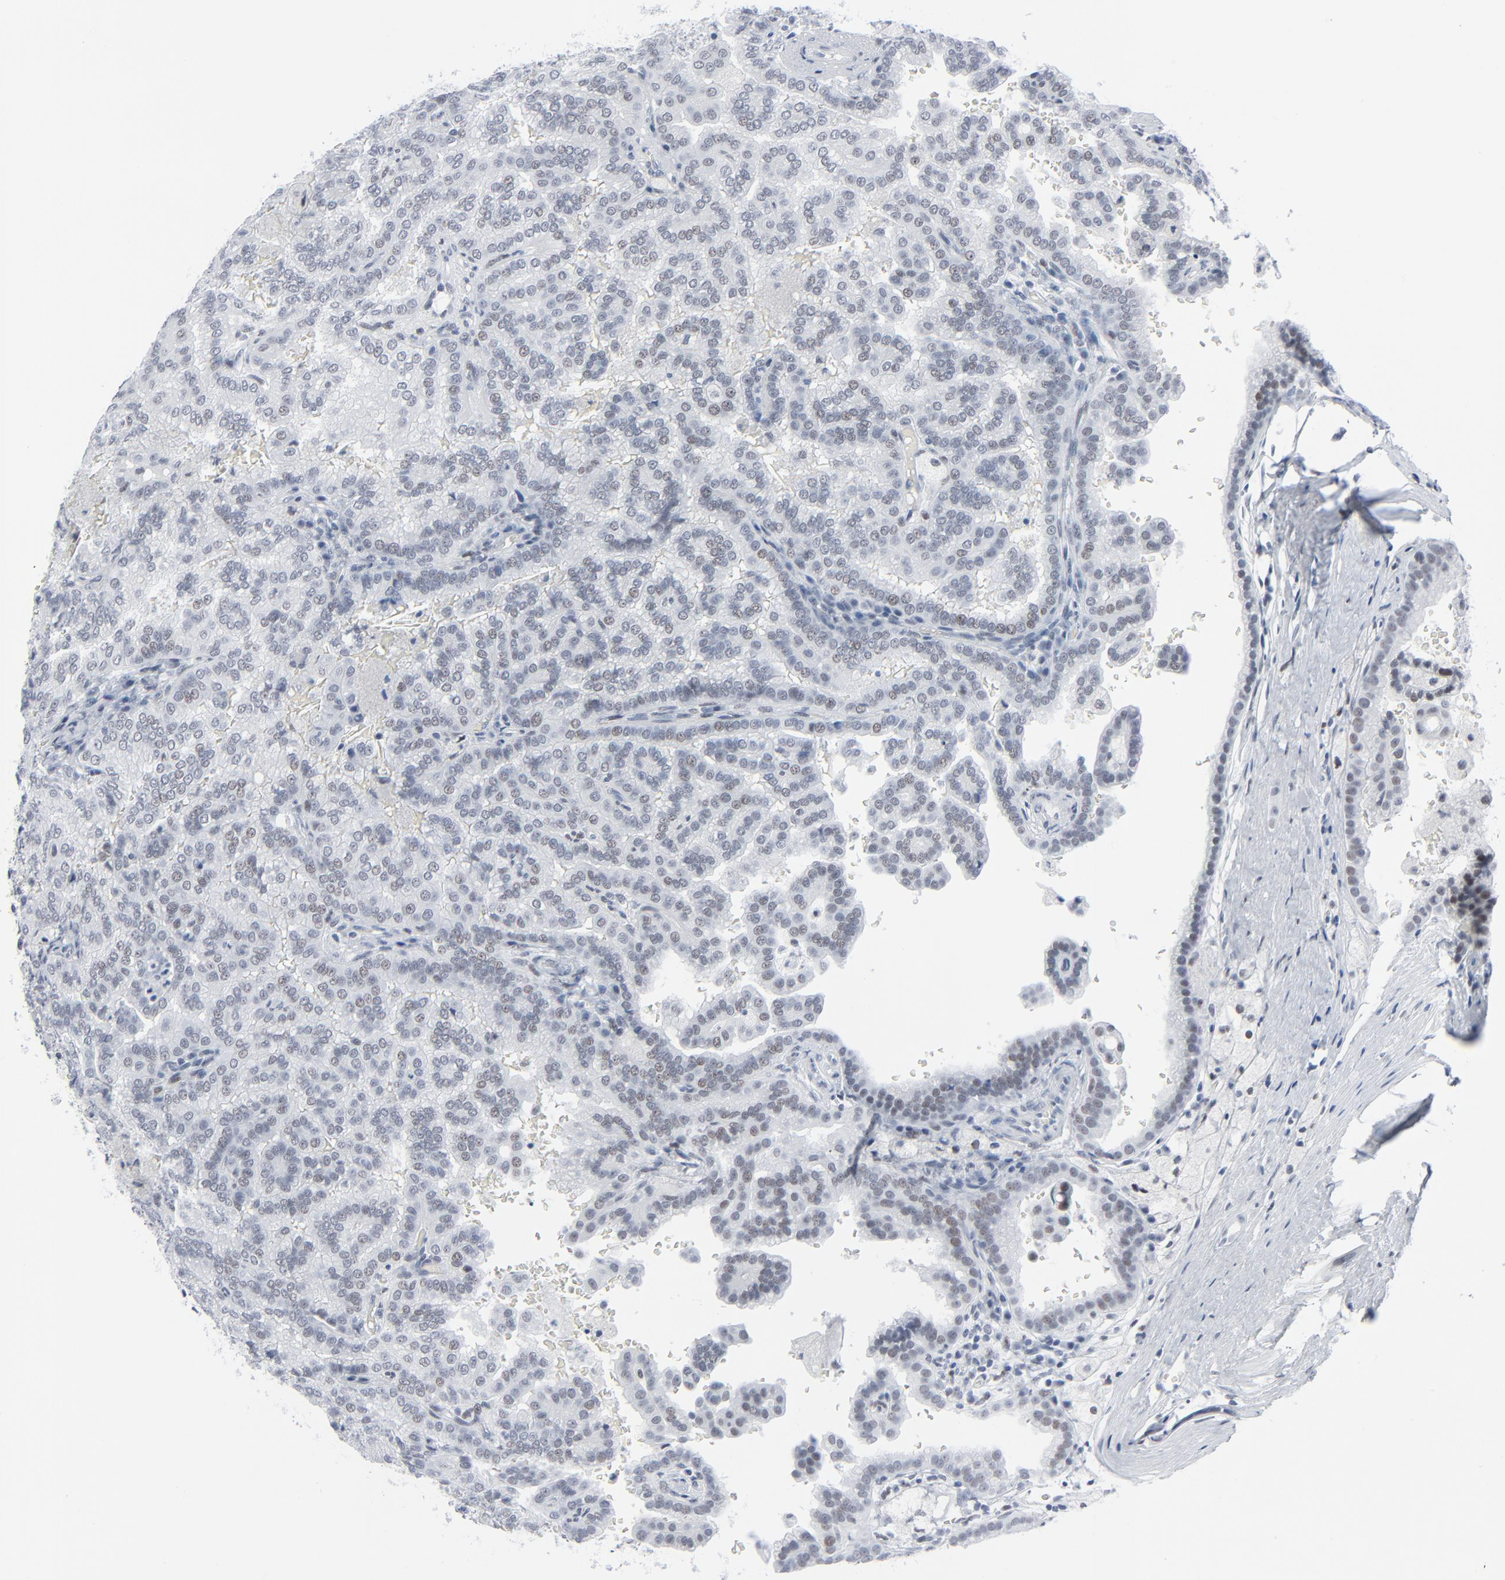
{"staining": {"intensity": "negative", "quantity": "none", "location": "none"}, "tissue": "renal cancer", "cell_type": "Tumor cells", "image_type": "cancer", "snomed": [{"axis": "morphology", "description": "Adenocarcinoma, NOS"}, {"axis": "topography", "description": "Kidney"}], "caption": "Protein analysis of renal adenocarcinoma demonstrates no significant expression in tumor cells. (Immunohistochemistry, brightfield microscopy, high magnification).", "gene": "SIRT1", "patient": {"sex": "male", "age": 61}}